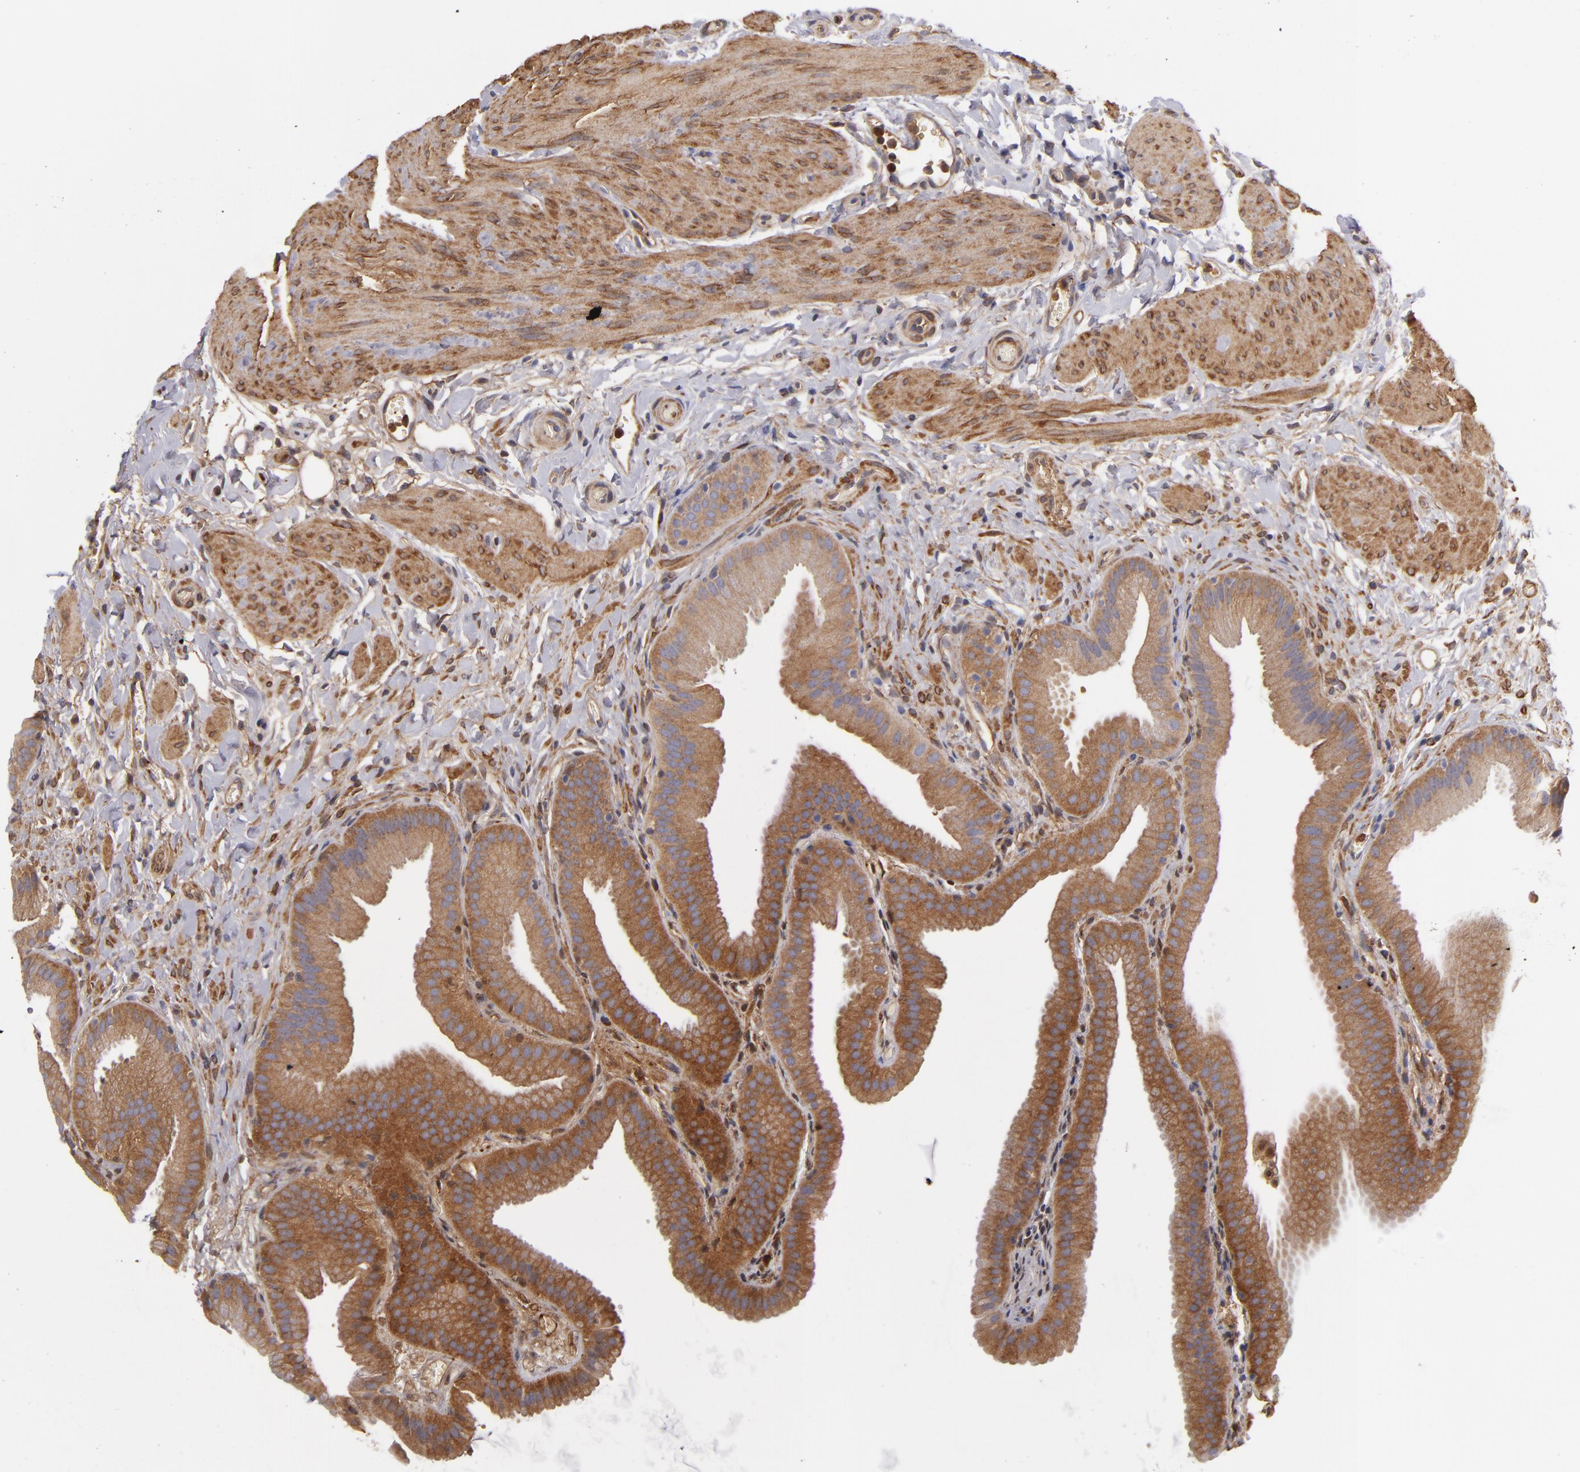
{"staining": {"intensity": "moderate", "quantity": ">75%", "location": "cytoplasmic/membranous"}, "tissue": "gallbladder", "cell_type": "Glandular cells", "image_type": "normal", "snomed": [{"axis": "morphology", "description": "Normal tissue, NOS"}, {"axis": "topography", "description": "Gallbladder"}], "caption": "Gallbladder stained for a protein exhibits moderate cytoplasmic/membranous positivity in glandular cells.", "gene": "VCL", "patient": {"sex": "female", "age": 63}}